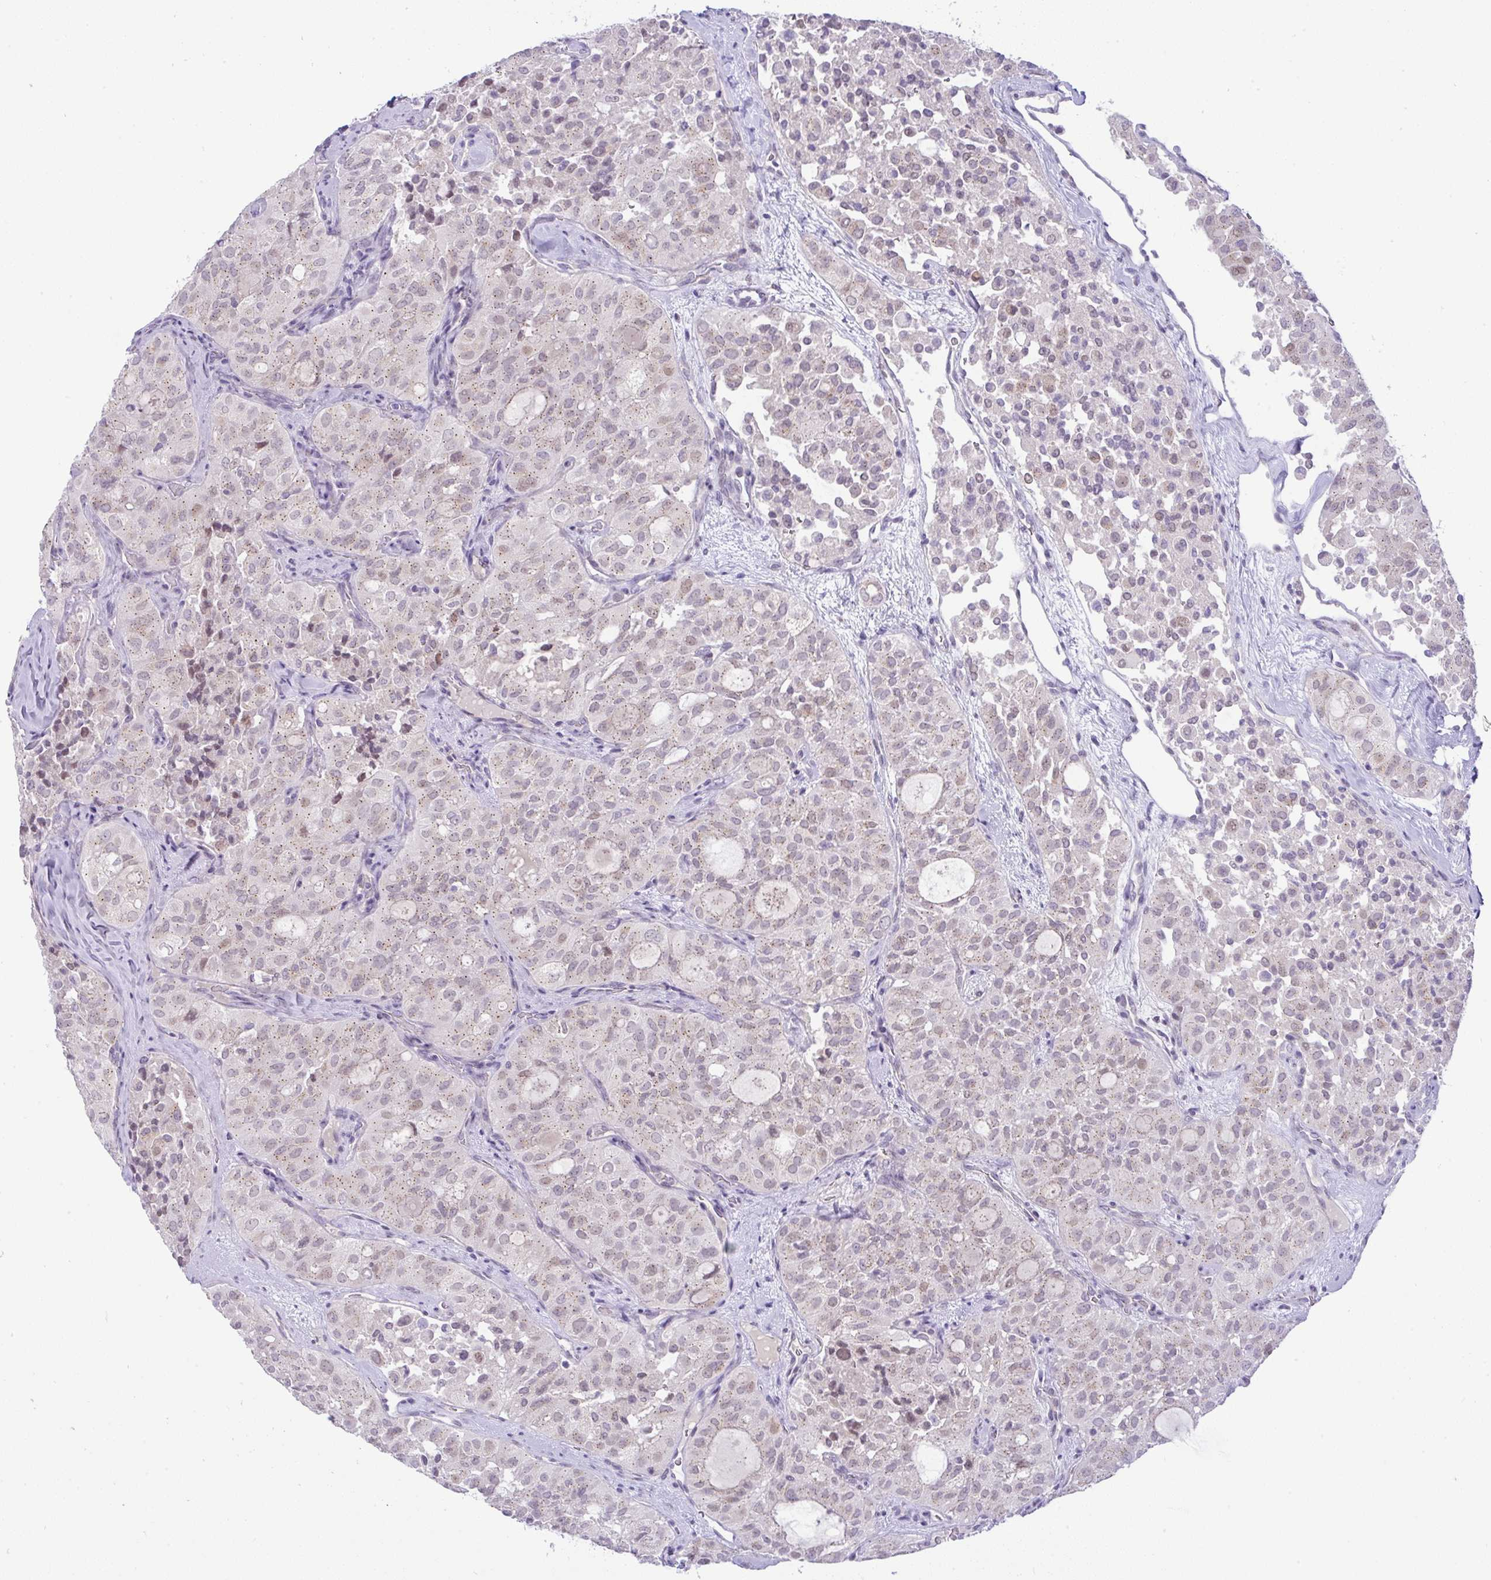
{"staining": {"intensity": "weak", "quantity": "25%-75%", "location": "cytoplasmic/membranous"}, "tissue": "thyroid cancer", "cell_type": "Tumor cells", "image_type": "cancer", "snomed": [{"axis": "morphology", "description": "Follicular adenoma carcinoma, NOS"}, {"axis": "topography", "description": "Thyroid gland"}], "caption": "The histopathology image demonstrates staining of thyroid follicular adenoma carcinoma, revealing weak cytoplasmic/membranous protein staining (brown color) within tumor cells.", "gene": "FAM177A1", "patient": {"sex": "male", "age": 75}}